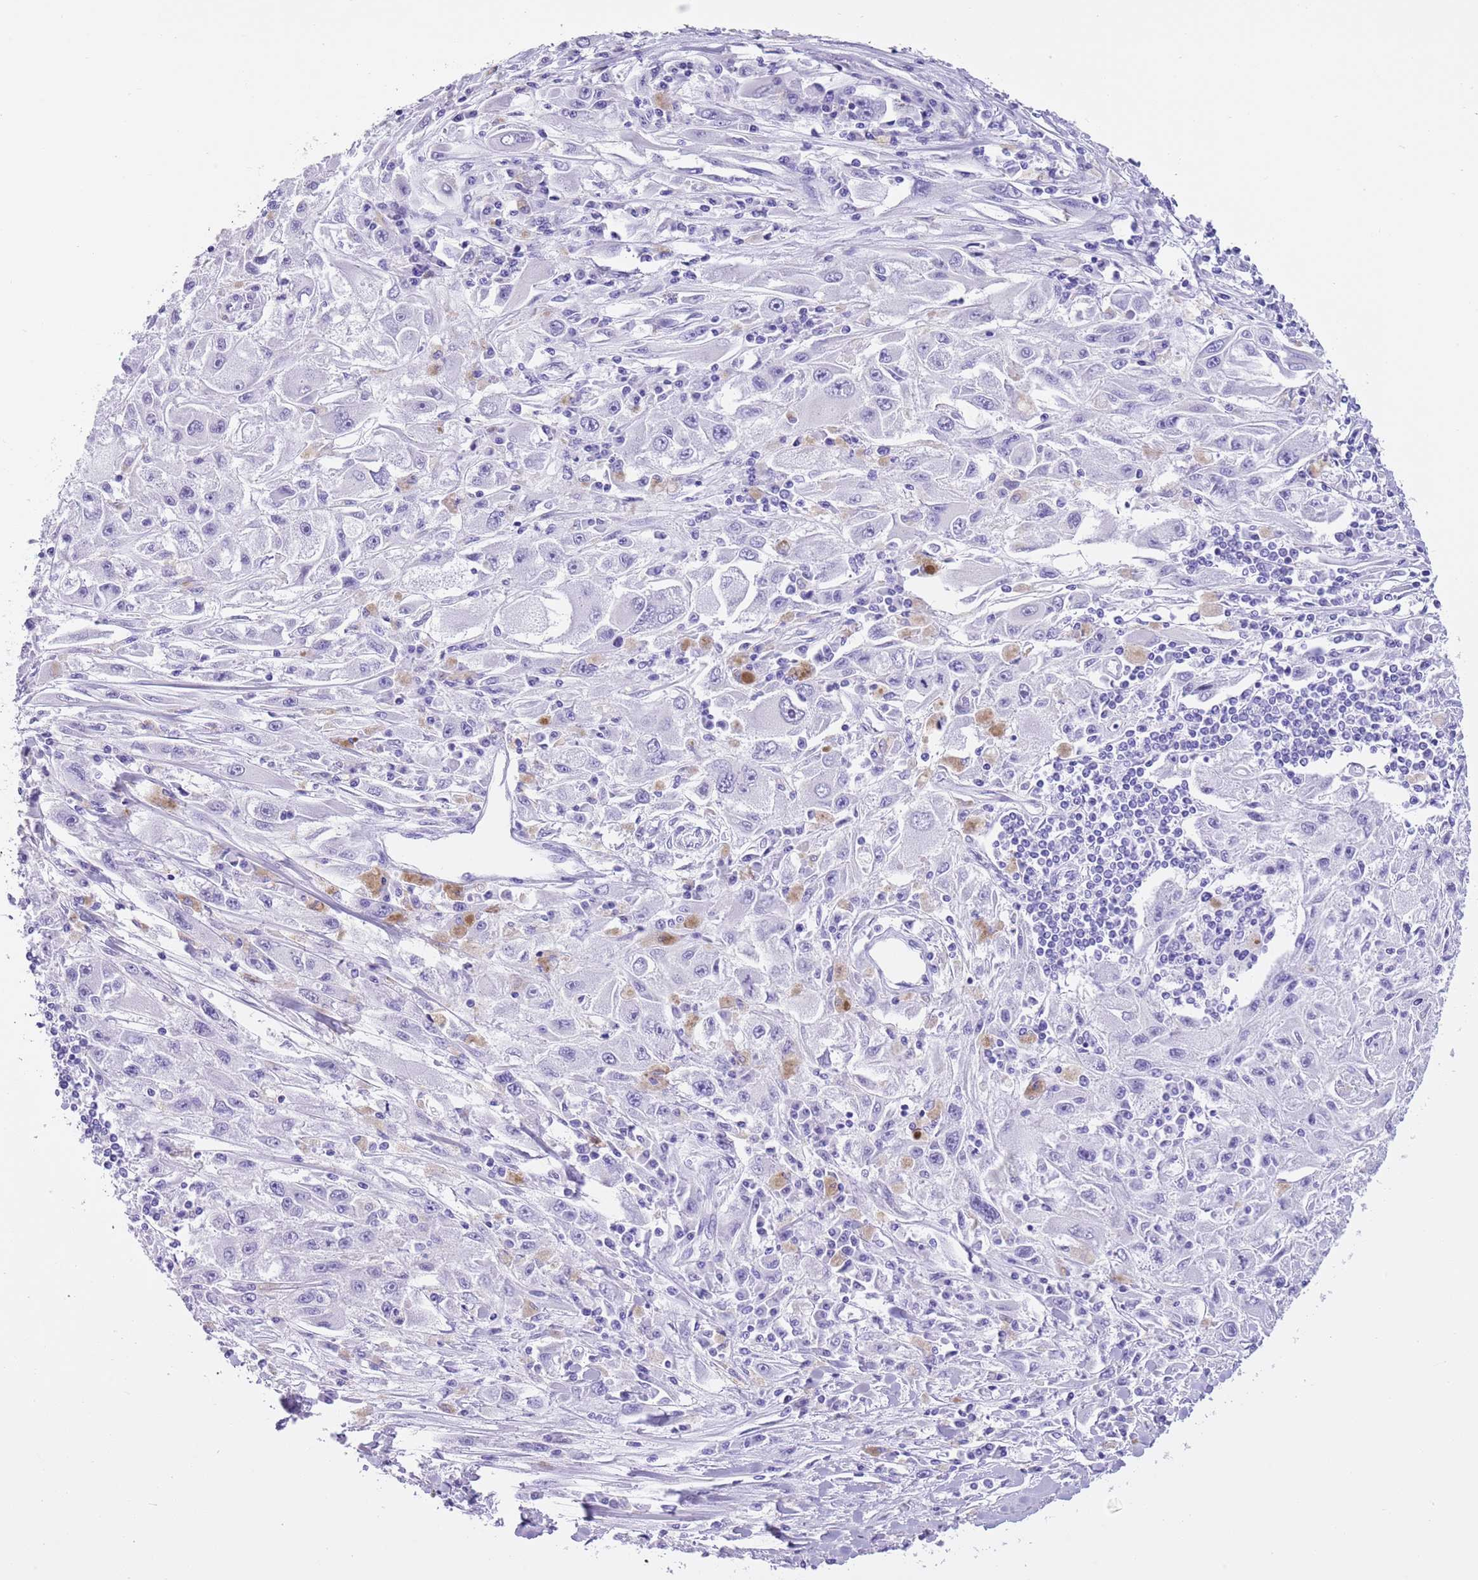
{"staining": {"intensity": "negative", "quantity": "none", "location": "none"}, "tissue": "melanoma", "cell_type": "Tumor cells", "image_type": "cancer", "snomed": [{"axis": "morphology", "description": "Malignant melanoma, Metastatic site"}, {"axis": "topography", "description": "Skin"}], "caption": "Micrograph shows no protein positivity in tumor cells of melanoma tissue. The staining was performed using DAB (3,3'-diaminobenzidine) to visualize the protein expression in brown, while the nuclei were stained in blue with hematoxylin (Magnification: 20x).", "gene": "TMEM185B", "patient": {"sex": "male", "age": 53}}